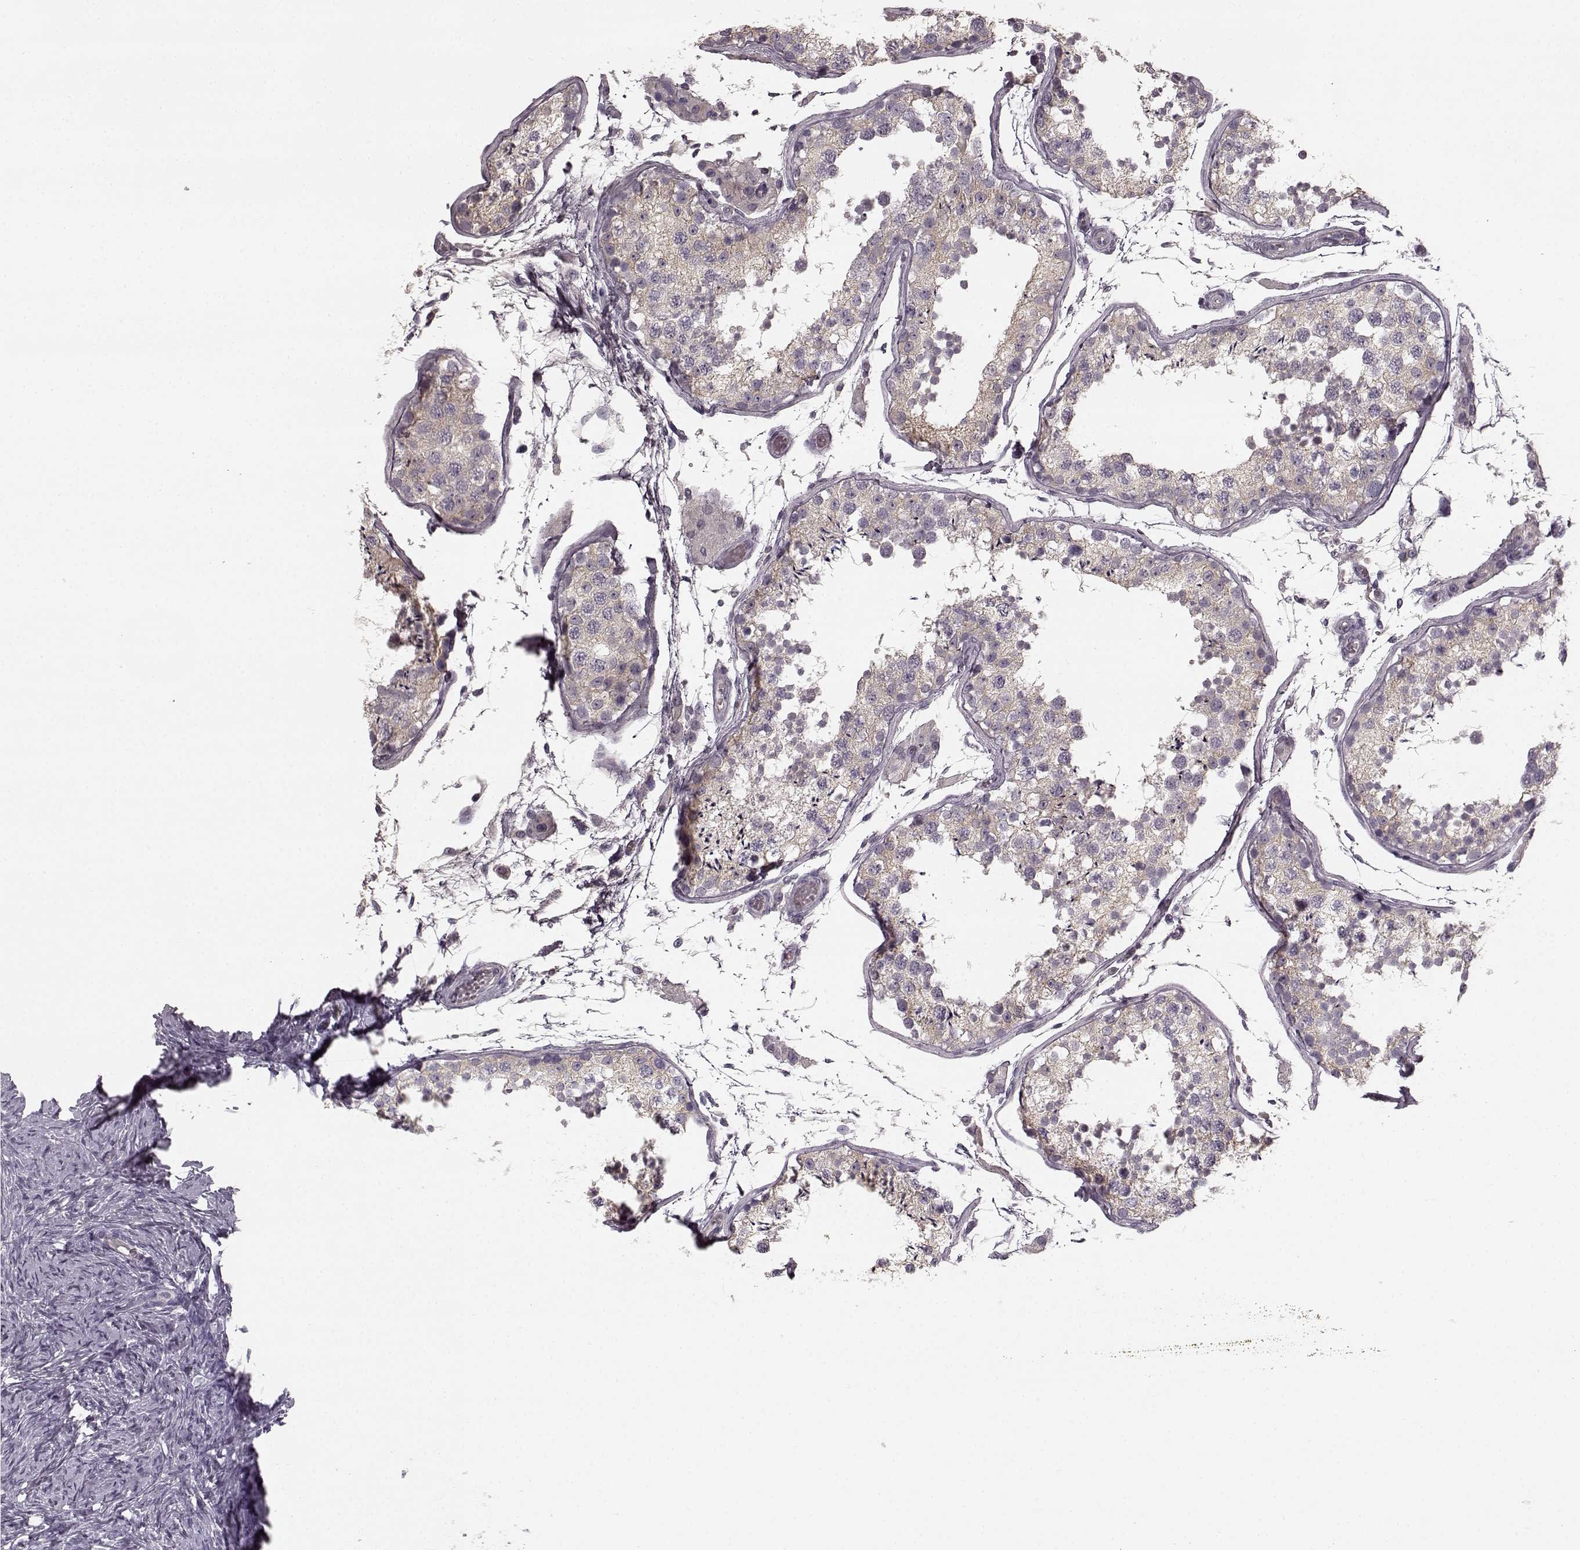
{"staining": {"intensity": "weak", "quantity": "<25%", "location": "cytoplasmic/membranous"}, "tissue": "testis", "cell_type": "Cells in seminiferous ducts", "image_type": "normal", "snomed": [{"axis": "morphology", "description": "Normal tissue, NOS"}, {"axis": "topography", "description": "Testis"}], "caption": "IHC micrograph of benign human testis stained for a protein (brown), which displays no staining in cells in seminiferous ducts.", "gene": "PRKCE", "patient": {"sex": "male", "age": 29}}